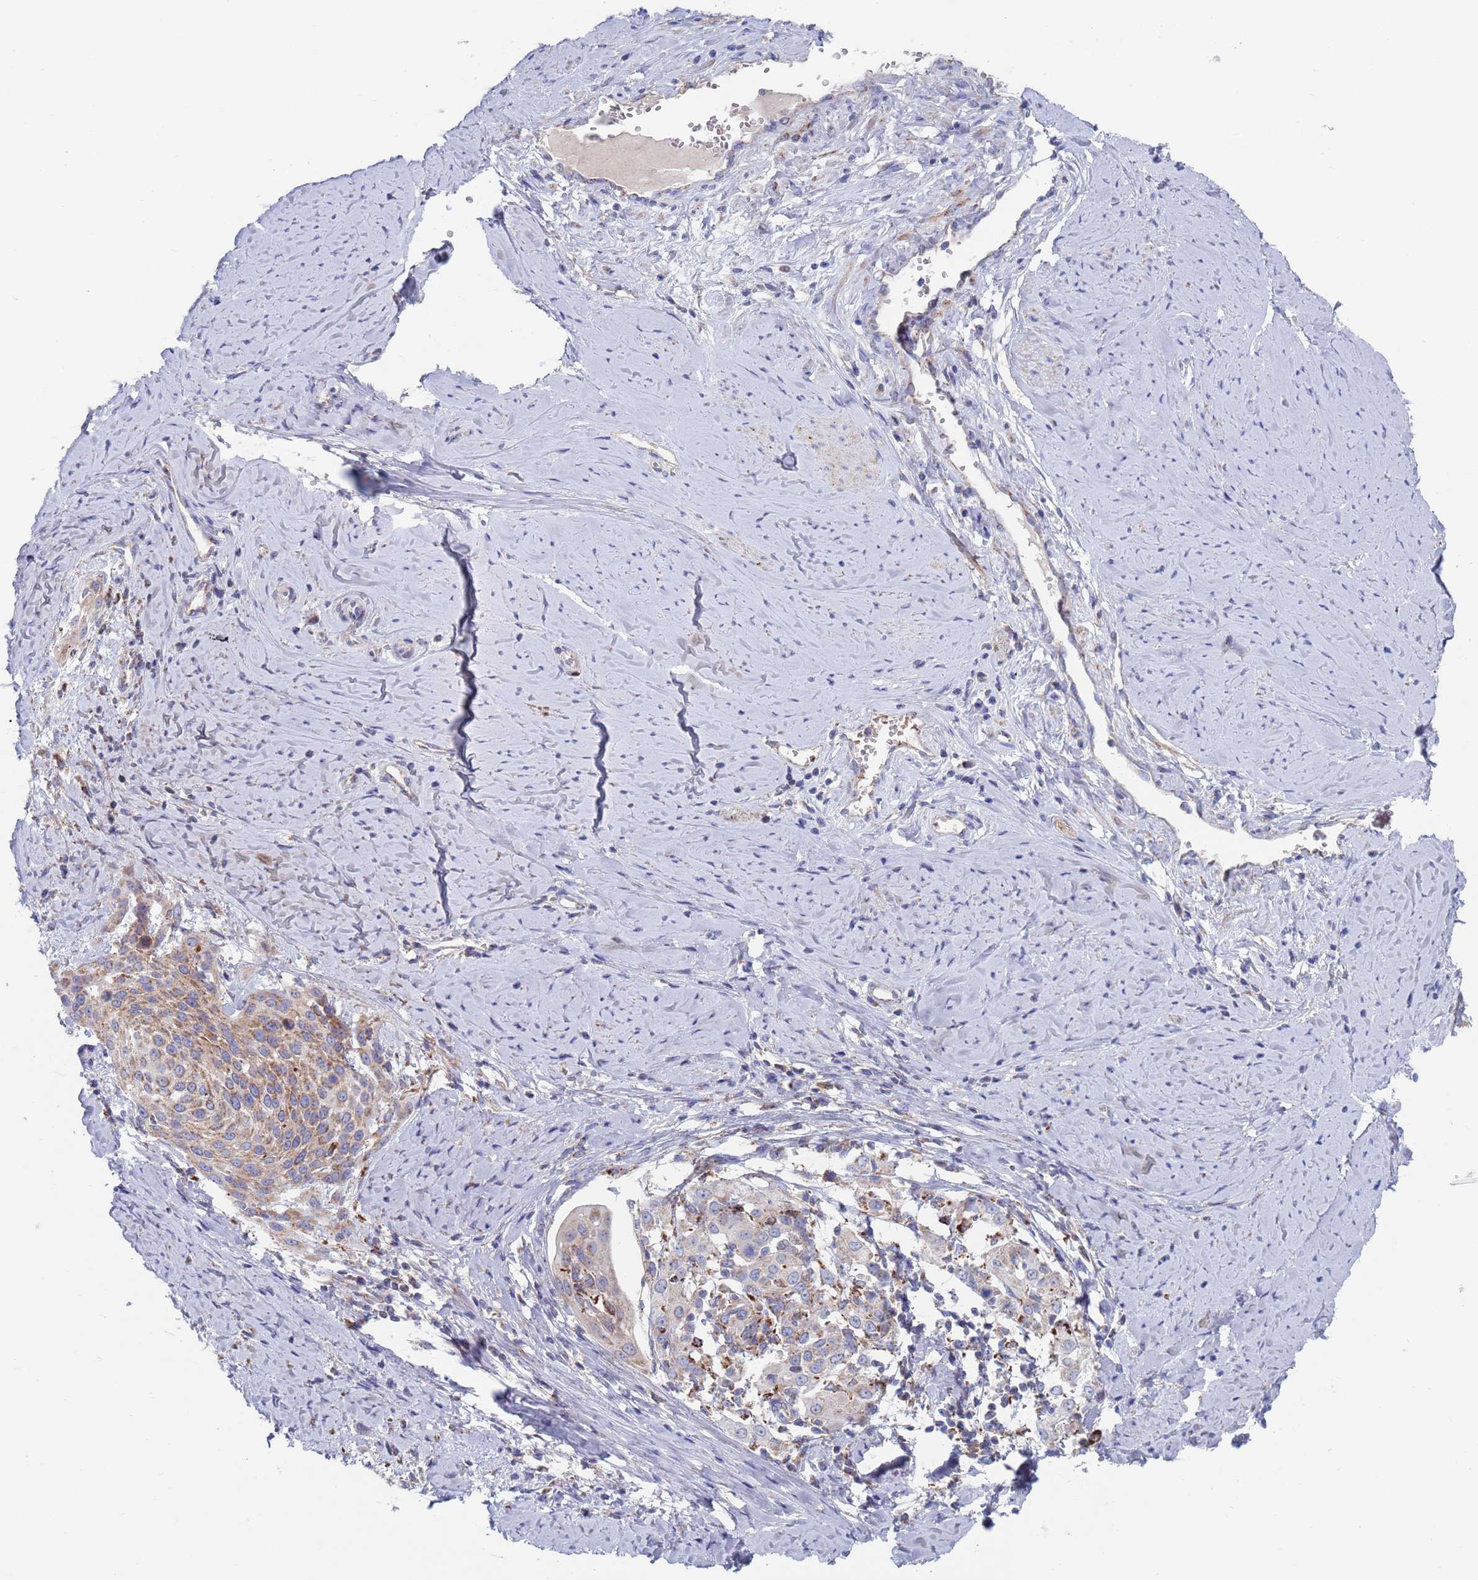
{"staining": {"intensity": "moderate", "quantity": ">75%", "location": "cytoplasmic/membranous"}, "tissue": "cervical cancer", "cell_type": "Tumor cells", "image_type": "cancer", "snomed": [{"axis": "morphology", "description": "Squamous cell carcinoma, NOS"}, {"axis": "topography", "description": "Cervix"}], "caption": "This is an image of immunohistochemistry (IHC) staining of cervical cancer, which shows moderate staining in the cytoplasmic/membranous of tumor cells.", "gene": "CHCHD6", "patient": {"sex": "female", "age": 44}}